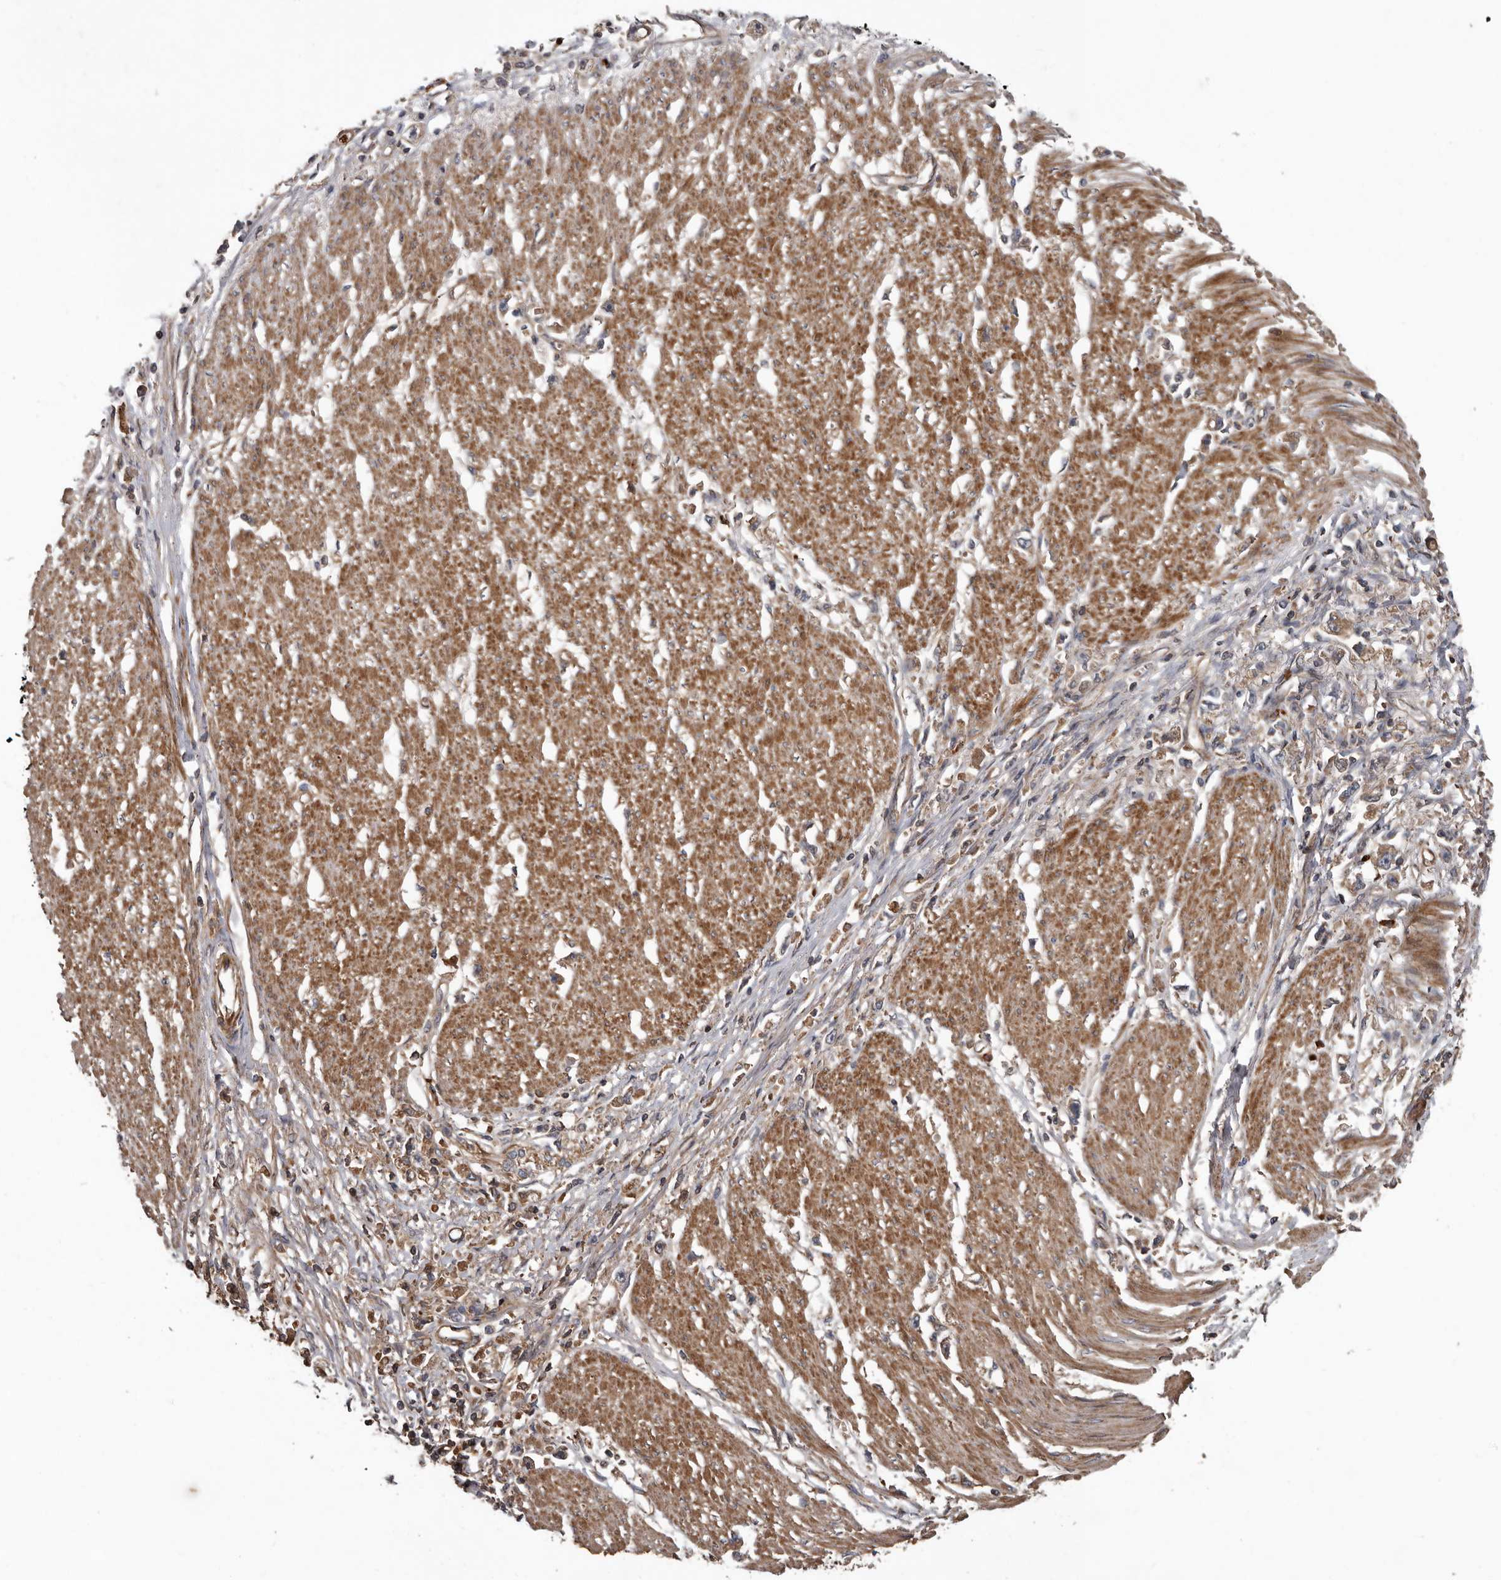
{"staining": {"intensity": "weak", "quantity": ">75%", "location": "cytoplasmic/membranous"}, "tissue": "stomach cancer", "cell_type": "Tumor cells", "image_type": "cancer", "snomed": [{"axis": "morphology", "description": "Adenocarcinoma, NOS"}, {"axis": "topography", "description": "Stomach"}], "caption": "The histopathology image demonstrates staining of stomach cancer, revealing weak cytoplasmic/membranous protein expression (brown color) within tumor cells.", "gene": "ARHGEF5", "patient": {"sex": "female", "age": 59}}